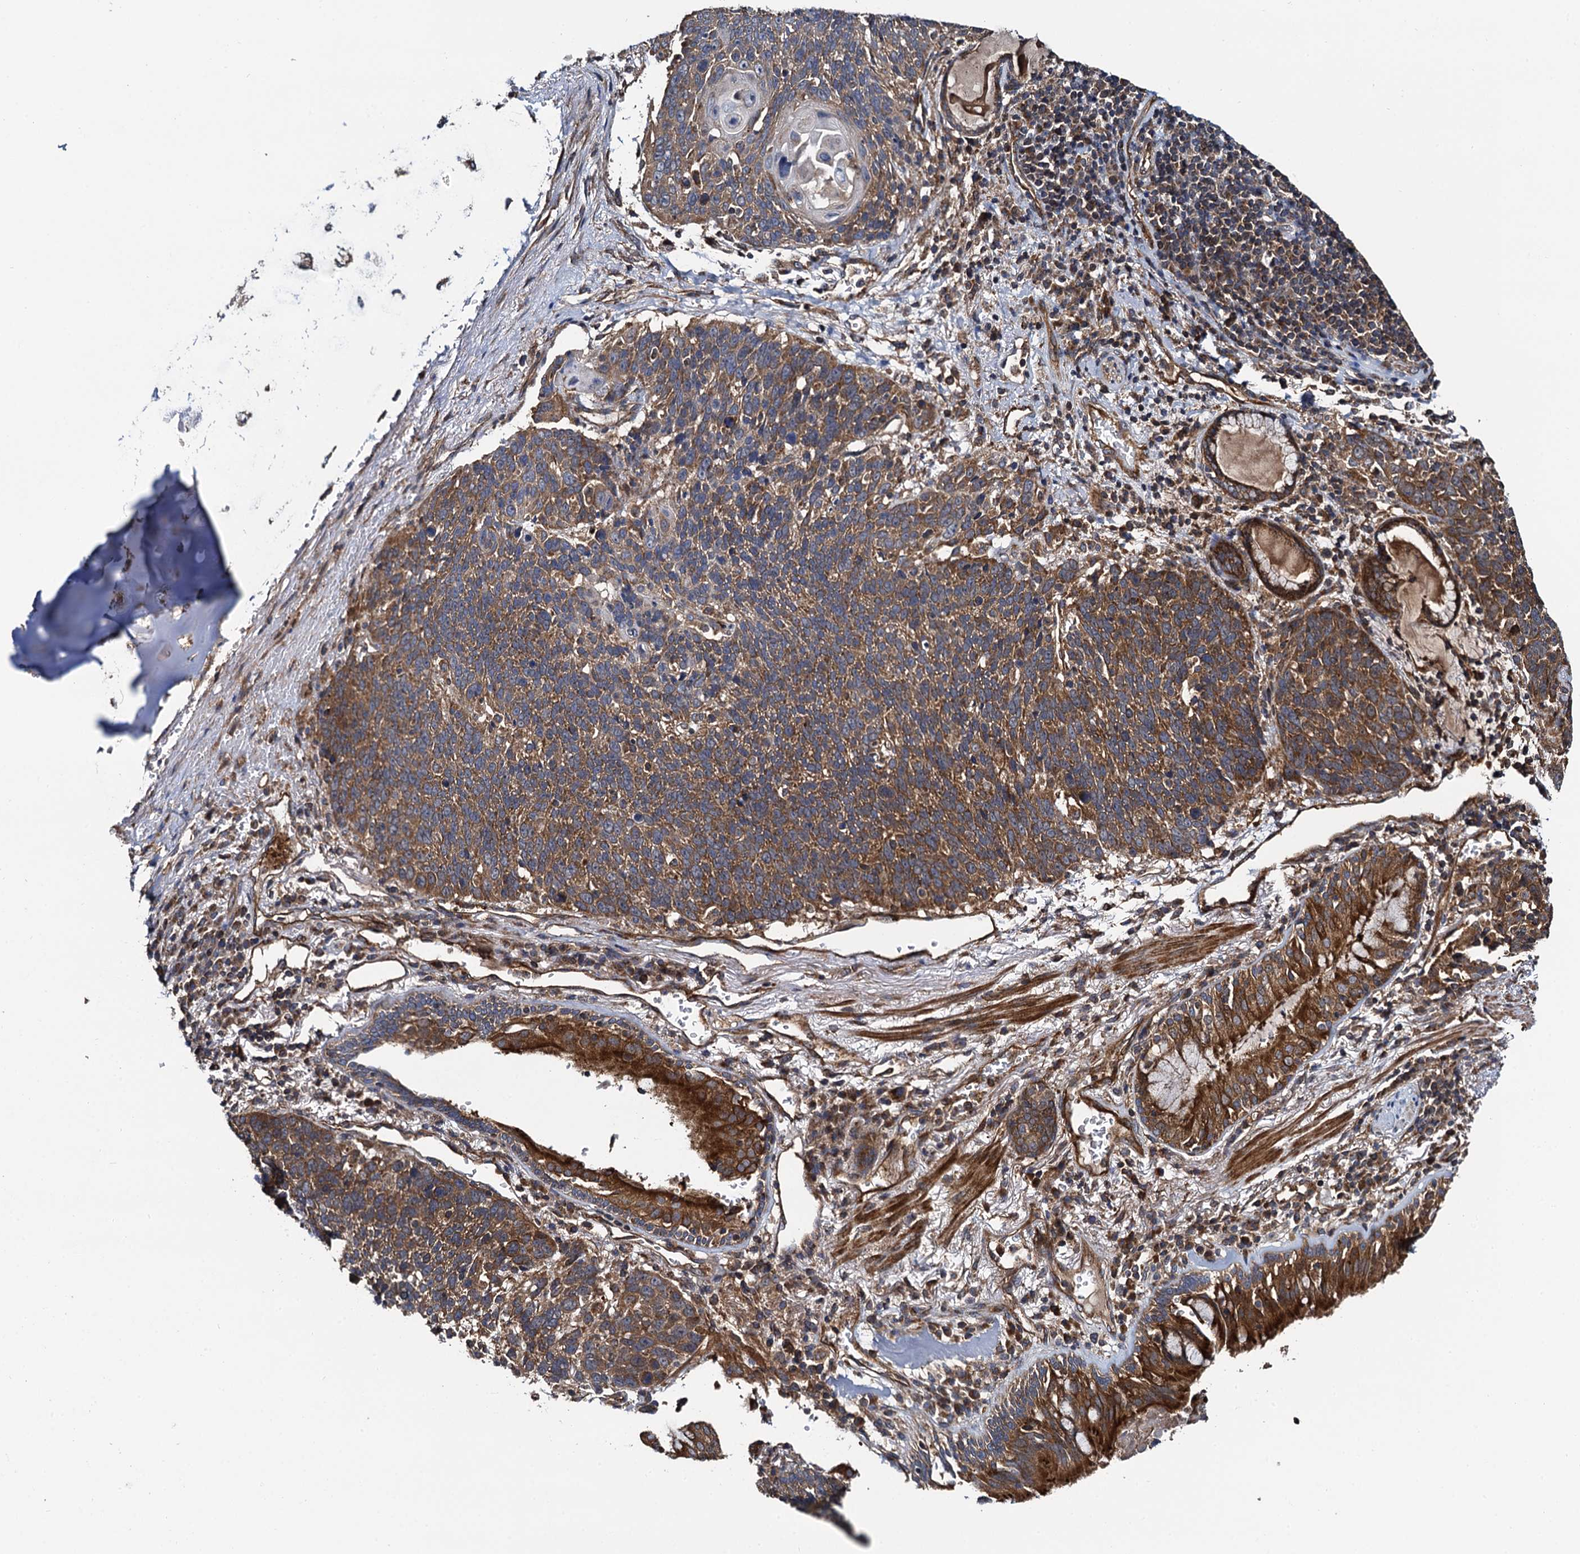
{"staining": {"intensity": "strong", "quantity": ">75%", "location": "cytoplasmic/membranous"}, "tissue": "lung cancer", "cell_type": "Tumor cells", "image_type": "cancer", "snomed": [{"axis": "morphology", "description": "Squamous cell carcinoma, NOS"}, {"axis": "topography", "description": "Lung"}], "caption": "This is a micrograph of immunohistochemistry (IHC) staining of lung cancer, which shows strong expression in the cytoplasmic/membranous of tumor cells.", "gene": "NEK1", "patient": {"sex": "male", "age": 66}}